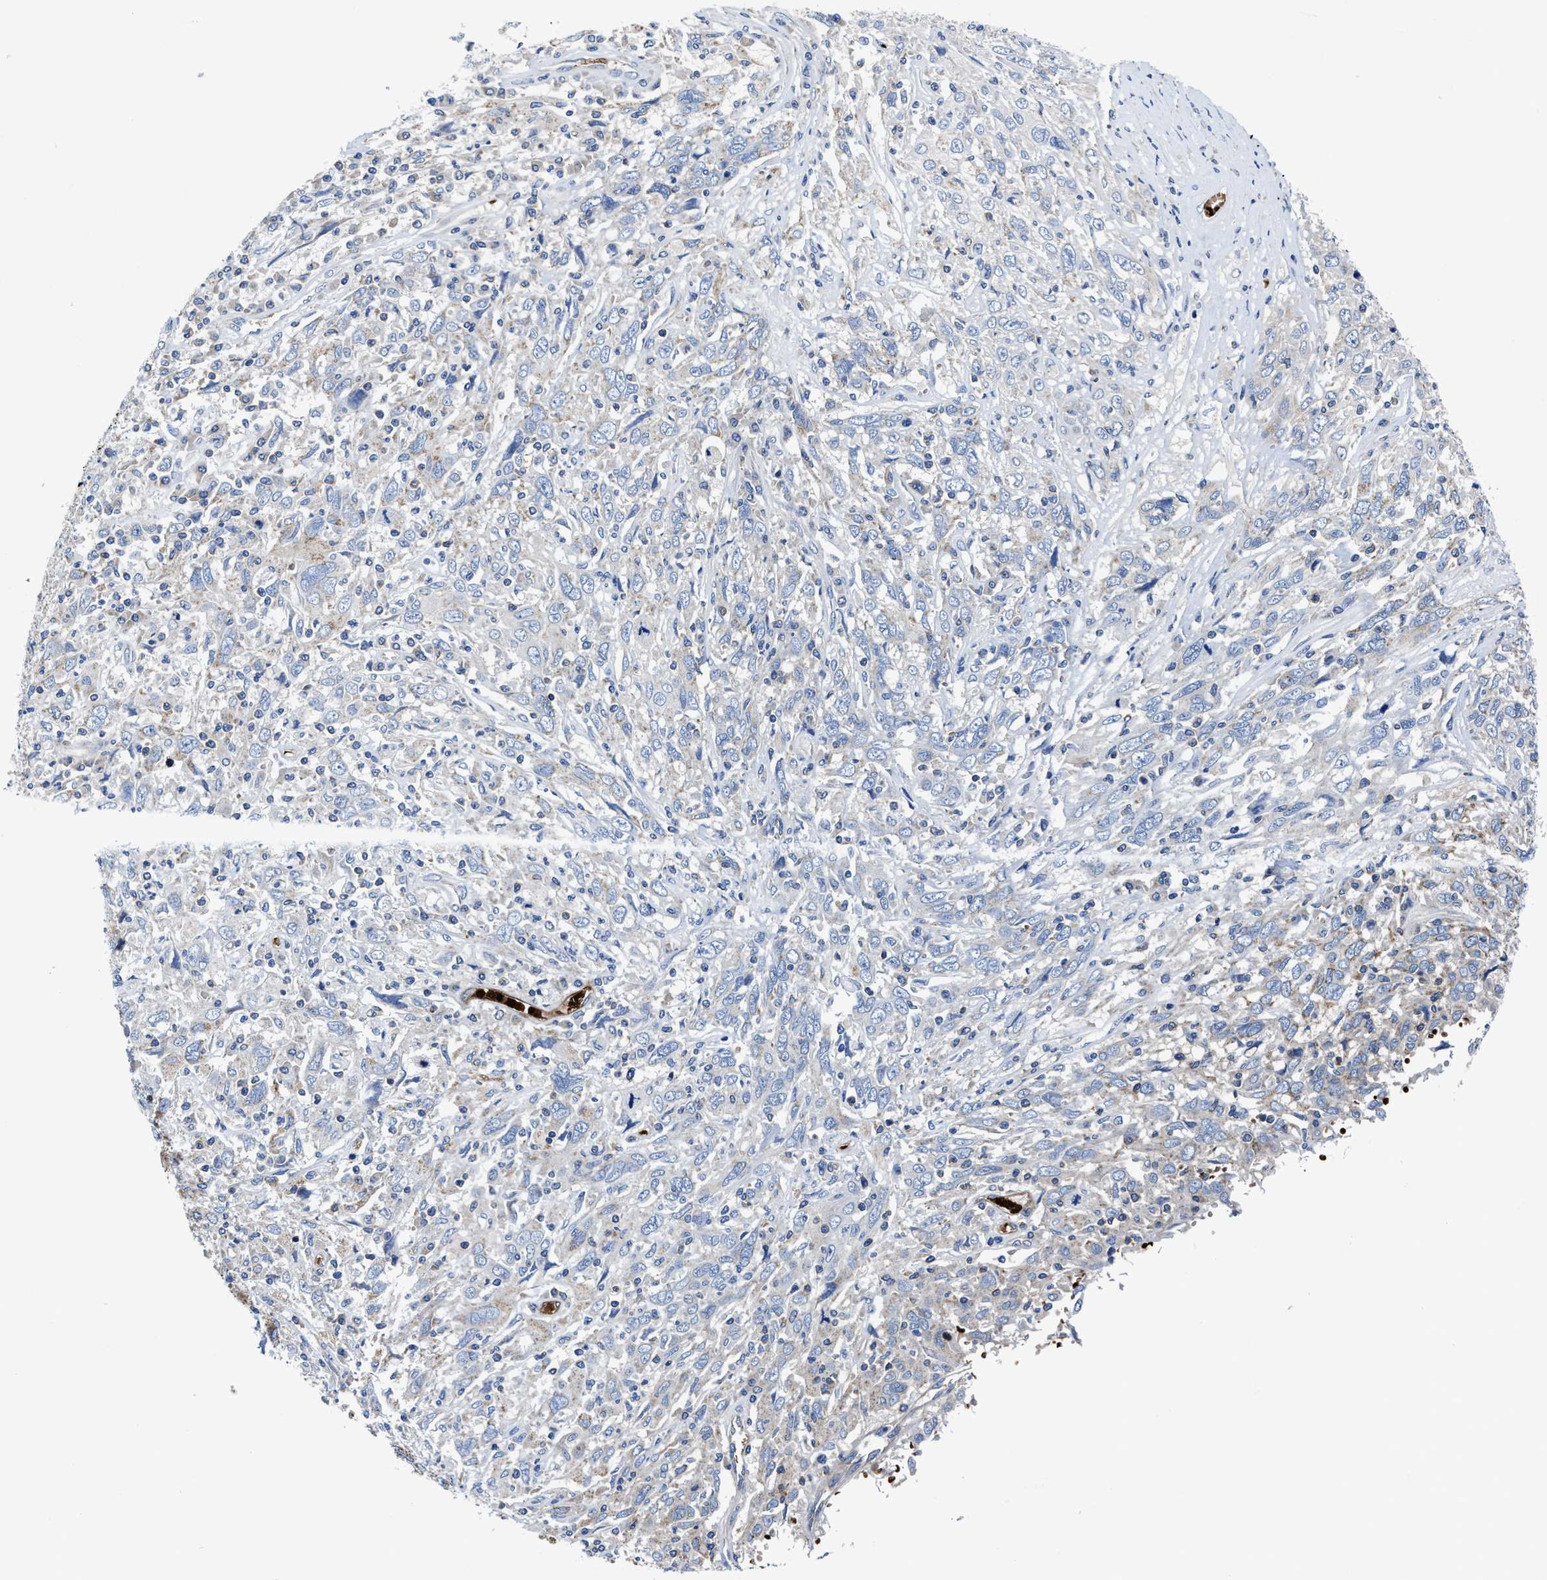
{"staining": {"intensity": "negative", "quantity": "none", "location": "none"}, "tissue": "cervical cancer", "cell_type": "Tumor cells", "image_type": "cancer", "snomed": [{"axis": "morphology", "description": "Squamous cell carcinoma, NOS"}, {"axis": "topography", "description": "Cervix"}], "caption": "Squamous cell carcinoma (cervical) stained for a protein using immunohistochemistry shows no positivity tumor cells.", "gene": "PHLPP1", "patient": {"sex": "female", "age": 46}}